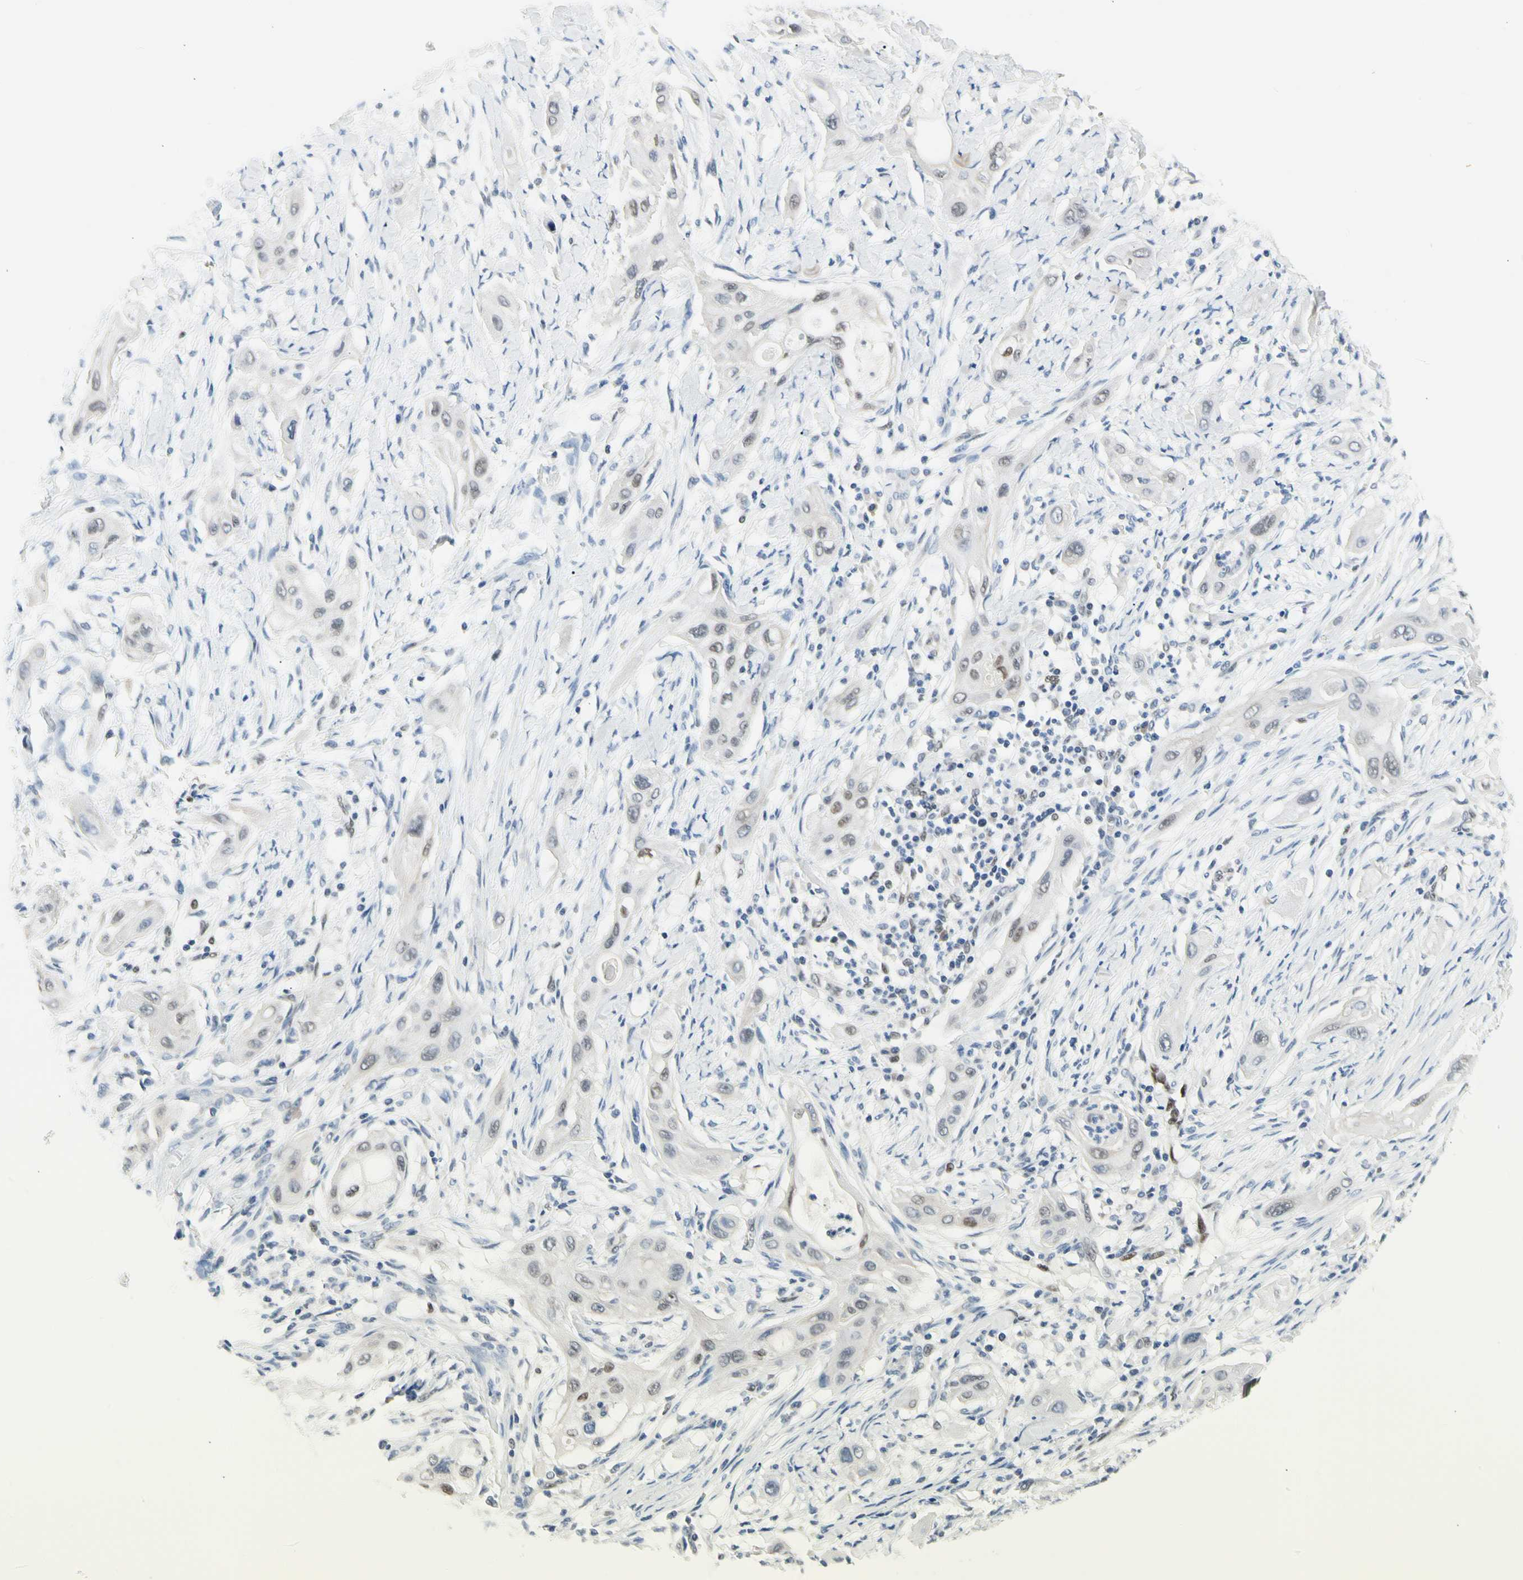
{"staining": {"intensity": "weak", "quantity": "<25%", "location": "nuclear"}, "tissue": "lung cancer", "cell_type": "Tumor cells", "image_type": "cancer", "snomed": [{"axis": "morphology", "description": "Squamous cell carcinoma, NOS"}, {"axis": "topography", "description": "Lung"}], "caption": "High magnification brightfield microscopy of lung squamous cell carcinoma stained with DAB (3,3'-diaminobenzidine) (brown) and counterstained with hematoxylin (blue): tumor cells show no significant staining.", "gene": "NFIA", "patient": {"sex": "female", "age": 47}}